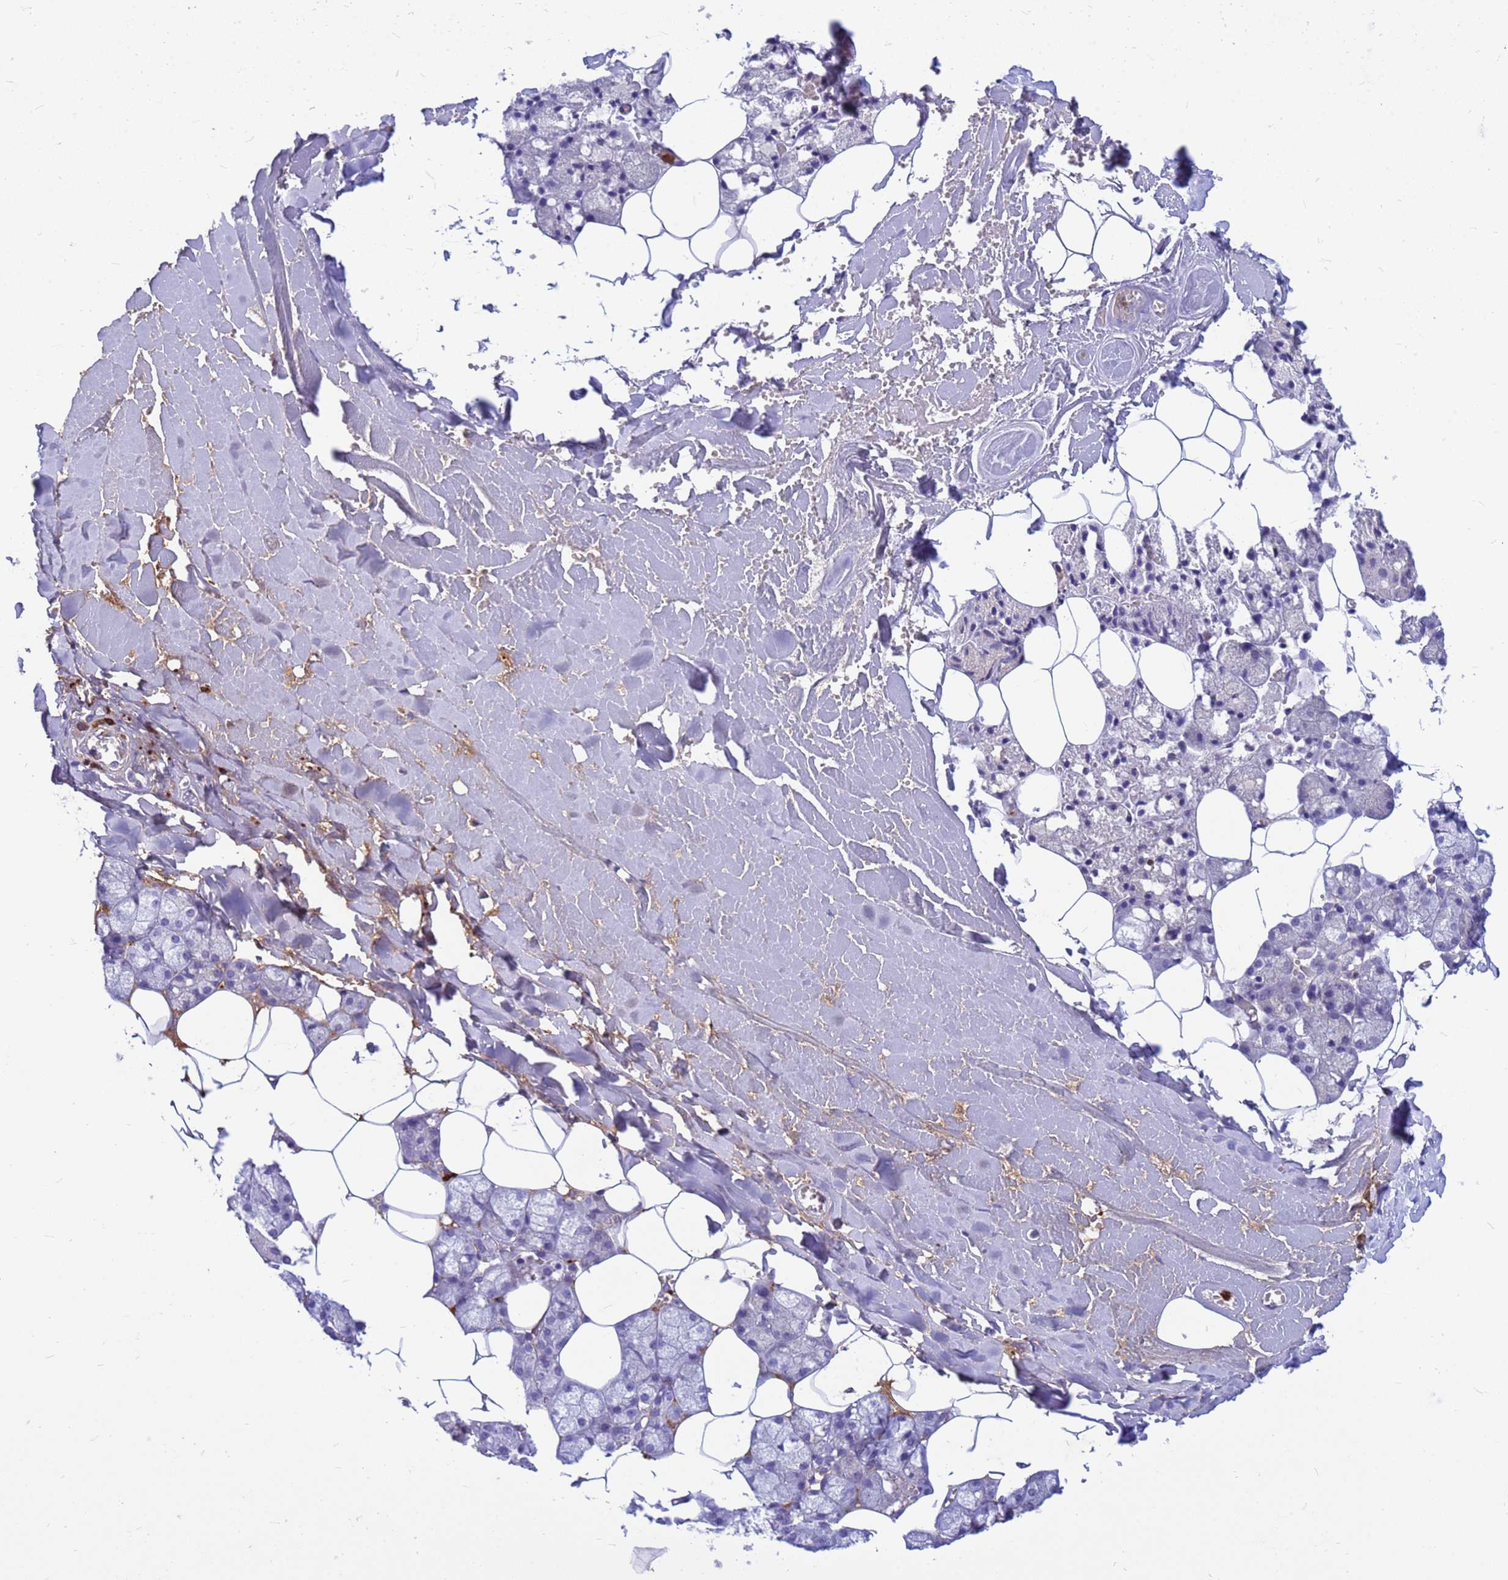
{"staining": {"intensity": "negative", "quantity": "none", "location": "none"}, "tissue": "salivary gland", "cell_type": "Glandular cells", "image_type": "normal", "snomed": [{"axis": "morphology", "description": "Normal tissue, NOS"}, {"axis": "topography", "description": "Salivary gland"}], "caption": "Unremarkable salivary gland was stained to show a protein in brown. There is no significant staining in glandular cells. (DAB (3,3'-diaminobenzidine) immunohistochemistry (IHC) with hematoxylin counter stain).", "gene": "ORM1", "patient": {"sex": "male", "age": 62}}